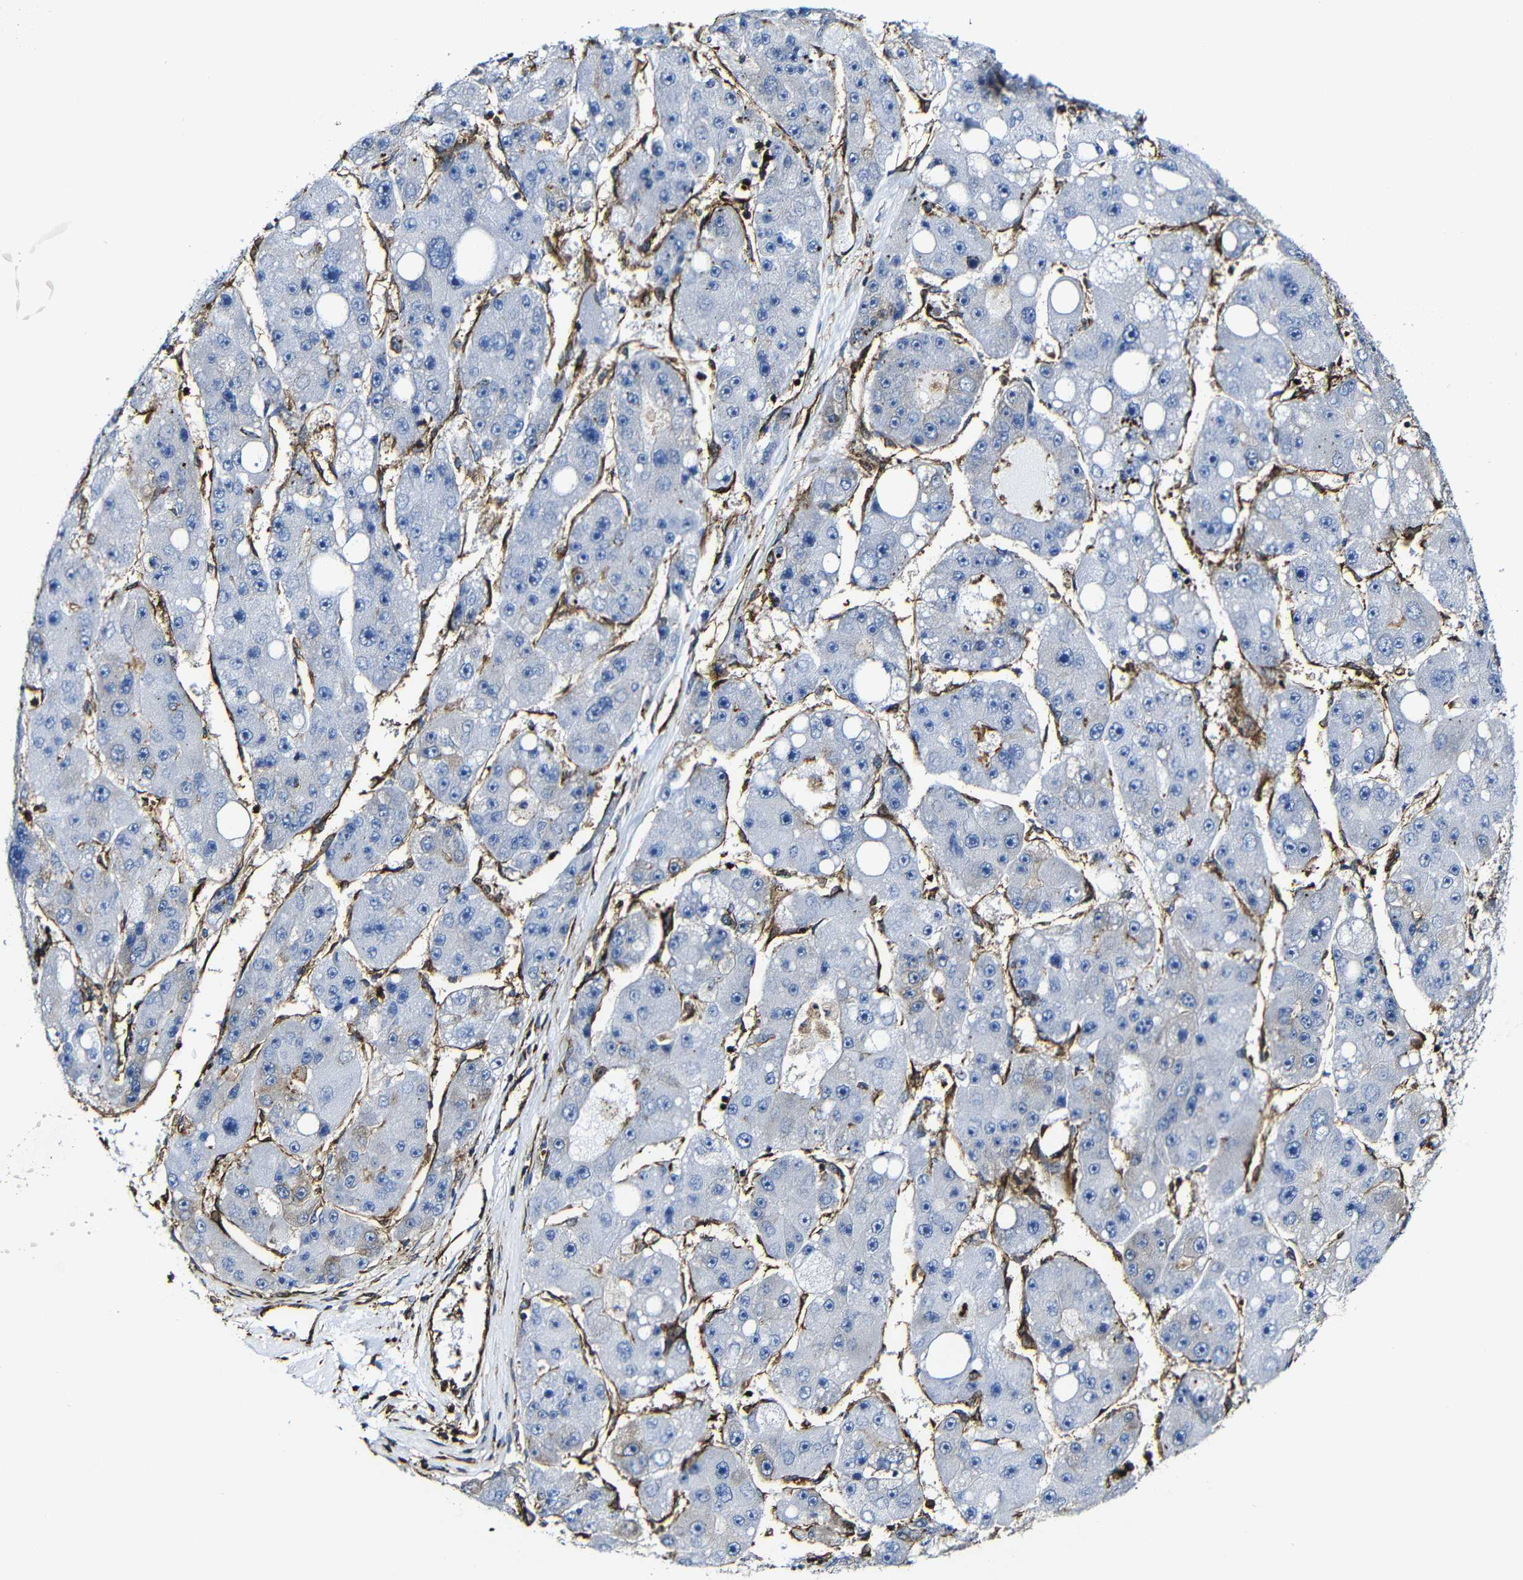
{"staining": {"intensity": "negative", "quantity": "none", "location": "none"}, "tissue": "liver cancer", "cell_type": "Tumor cells", "image_type": "cancer", "snomed": [{"axis": "morphology", "description": "Carcinoma, Hepatocellular, NOS"}, {"axis": "topography", "description": "Liver"}], "caption": "Tumor cells show no significant protein staining in liver cancer.", "gene": "MSN", "patient": {"sex": "female", "age": 61}}